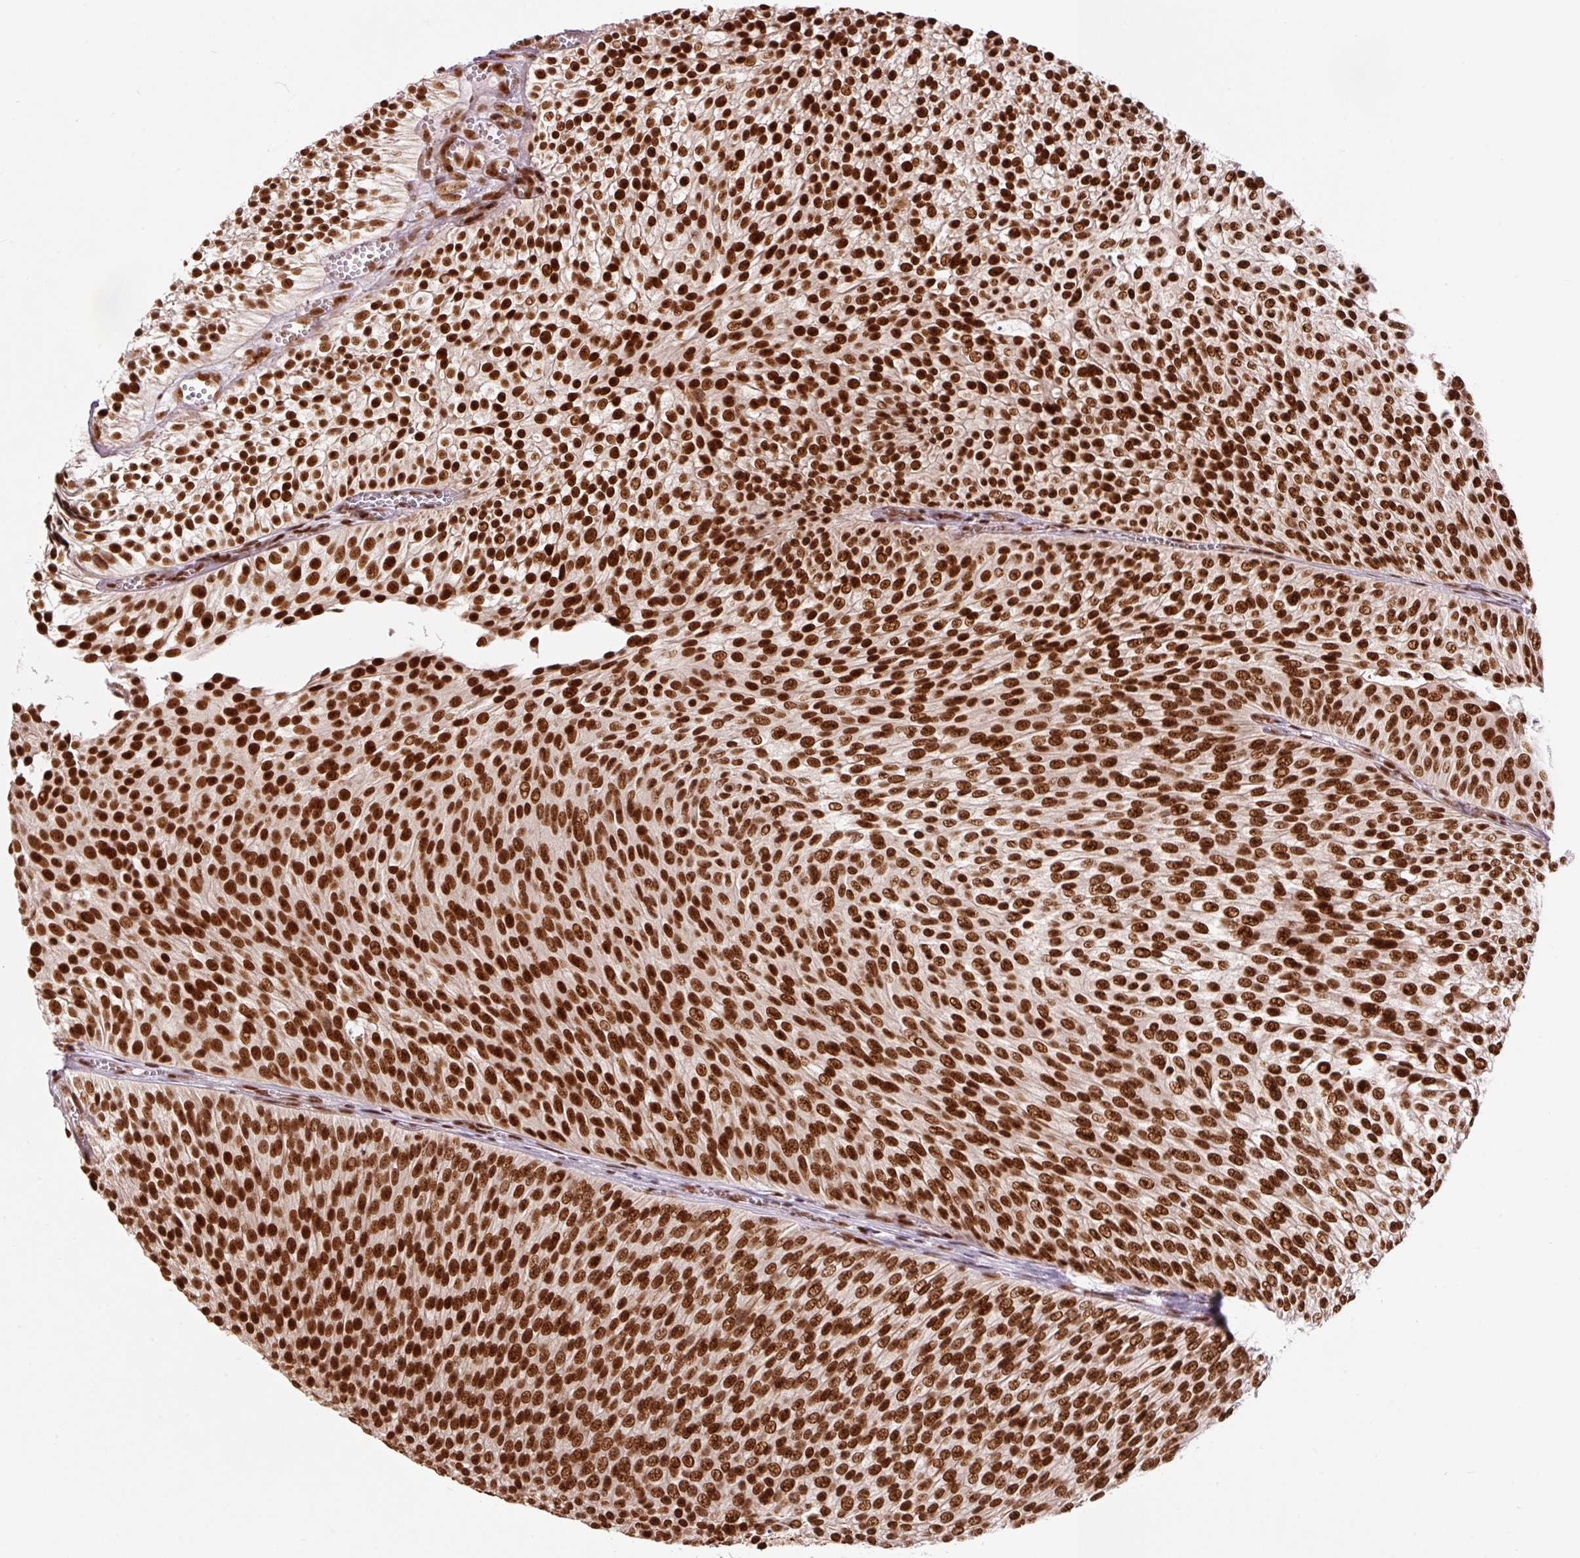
{"staining": {"intensity": "strong", "quantity": ">75%", "location": "nuclear"}, "tissue": "urothelial cancer", "cell_type": "Tumor cells", "image_type": "cancer", "snomed": [{"axis": "morphology", "description": "Urothelial carcinoma, Low grade"}, {"axis": "topography", "description": "Urinary bladder"}], "caption": "Brown immunohistochemical staining in human urothelial carcinoma (low-grade) demonstrates strong nuclear expression in approximately >75% of tumor cells.", "gene": "ZBTB44", "patient": {"sex": "male", "age": 91}}